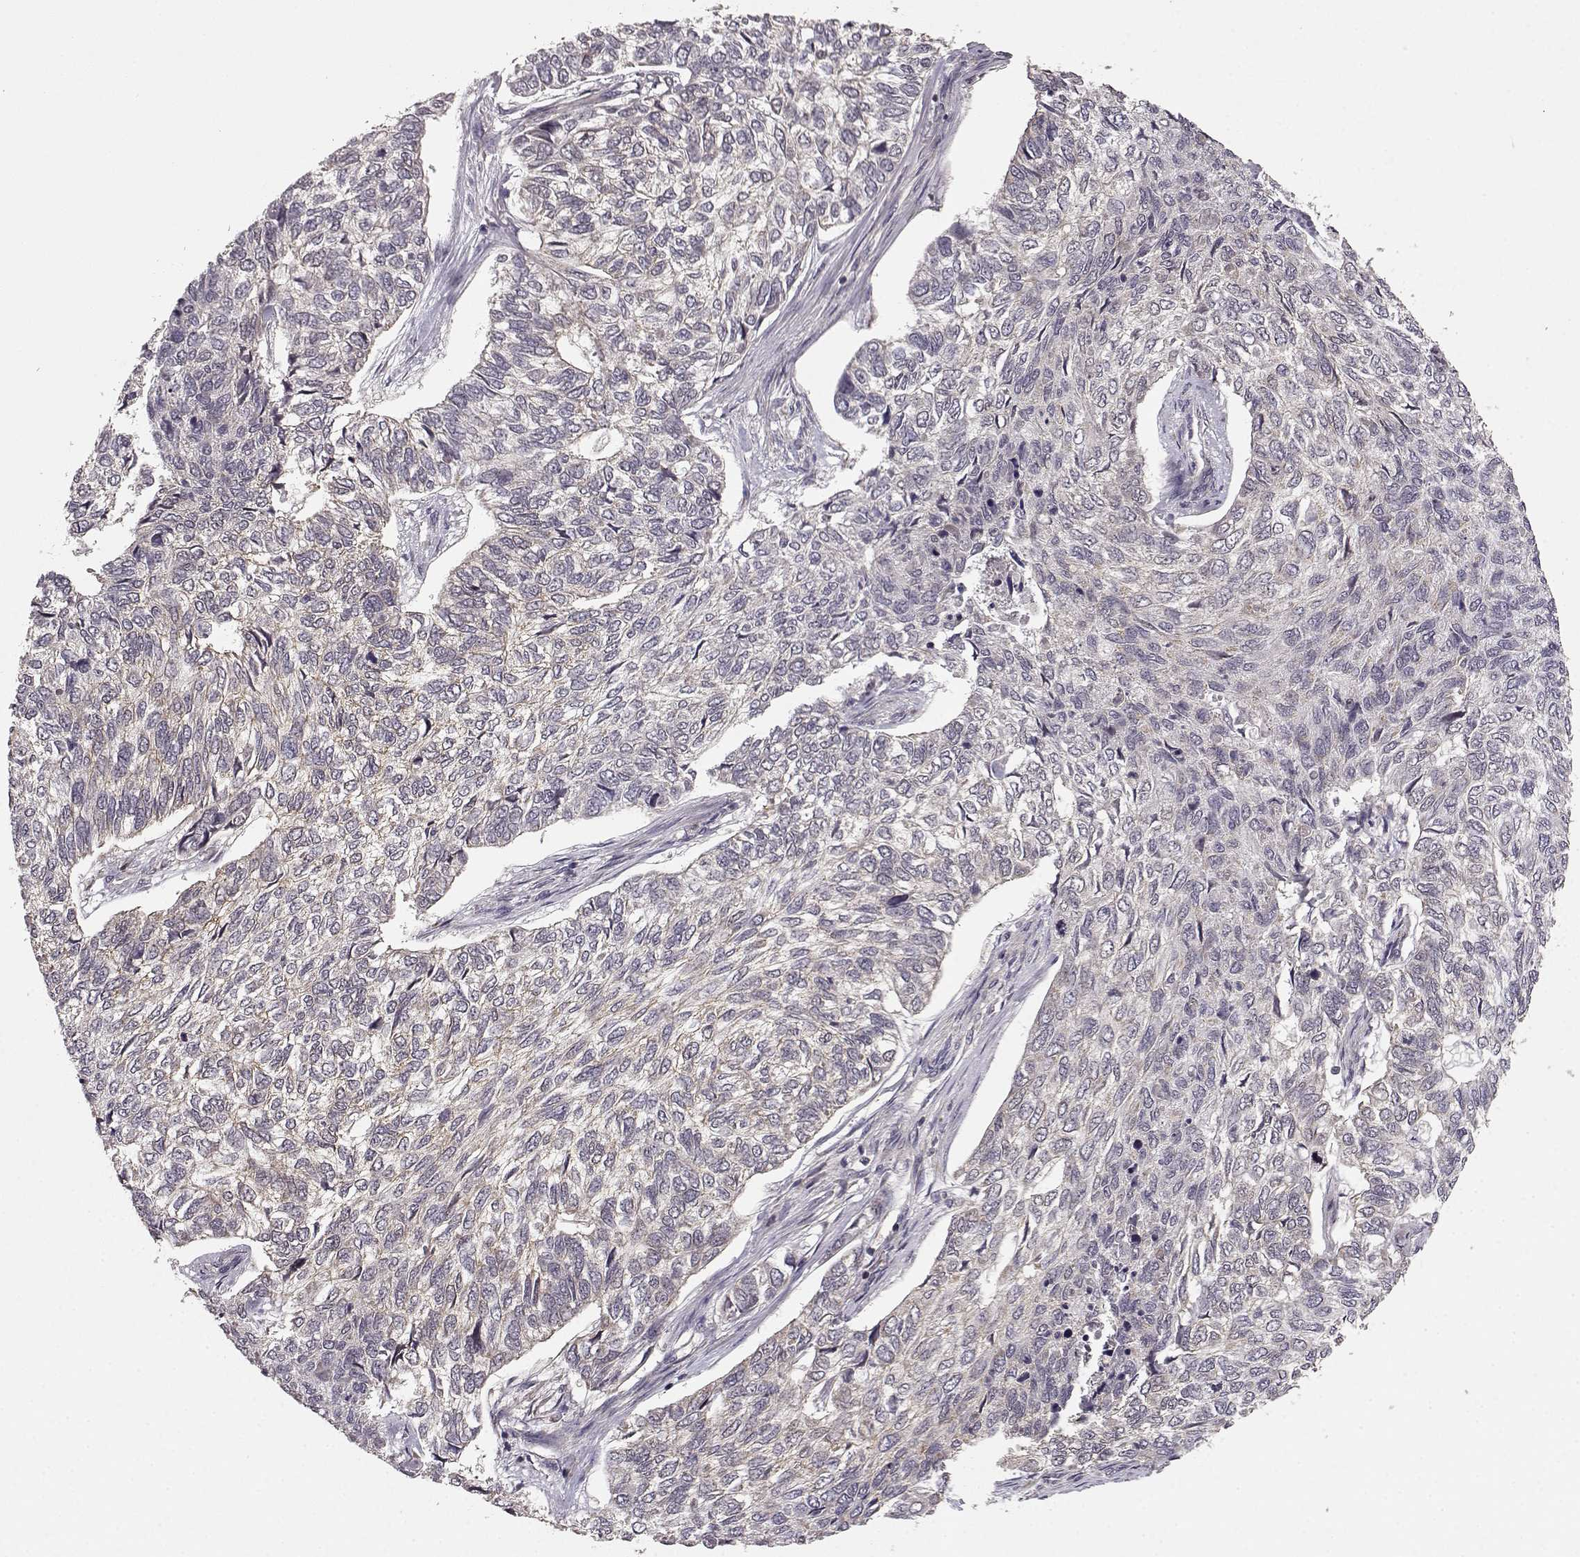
{"staining": {"intensity": "negative", "quantity": "none", "location": "none"}, "tissue": "skin cancer", "cell_type": "Tumor cells", "image_type": "cancer", "snomed": [{"axis": "morphology", "description": "Basal cell carcinoma"}, {"axis": "topography", "description": "Skin"}], "caption": "Protein analysis of skin cancer exhibits no significant staining in tumor cells.", "gene": "BACH2", "patient": {"sex": "female", "age": 65}}